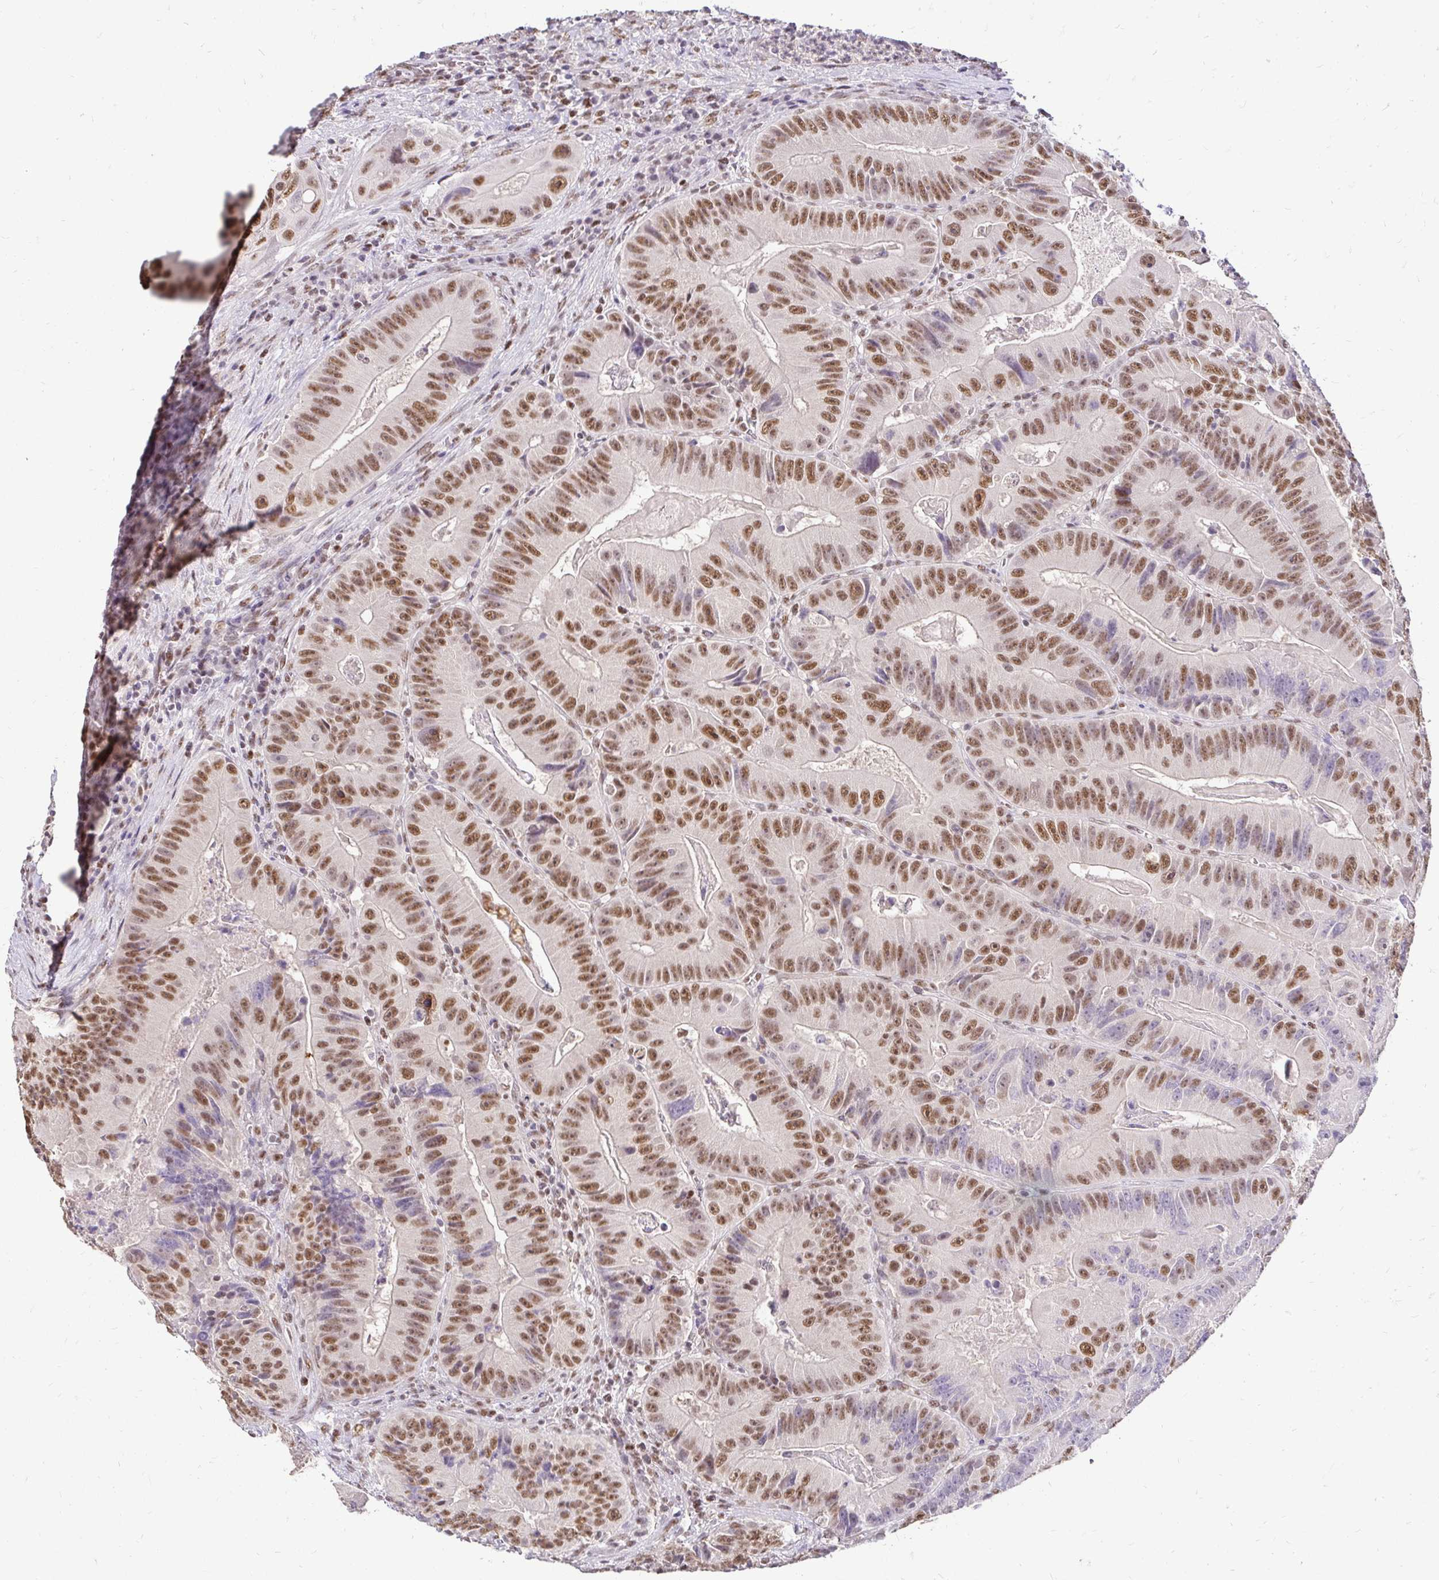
{"staining": {"intensity": "moderate", "quantity": ">75%", "location": "nuclear"}, "tissue": "colorectal cancer", "cell_type": "Tumor cells", "image_type": "cancer", "snomed": [{"axis": "morphology", "description": "Adenocarcinoma, NOS"}, {"axis": "topography", "description": "Colon"}], "caption": "This is an image of immunohistochemistry (IHC) staining of colorectal adenocarcinoma, which shows moderate staining in the nuclear of tumor cells.", "gene": "RIMS4", "patient": {"sex": "female", "age": 86}}